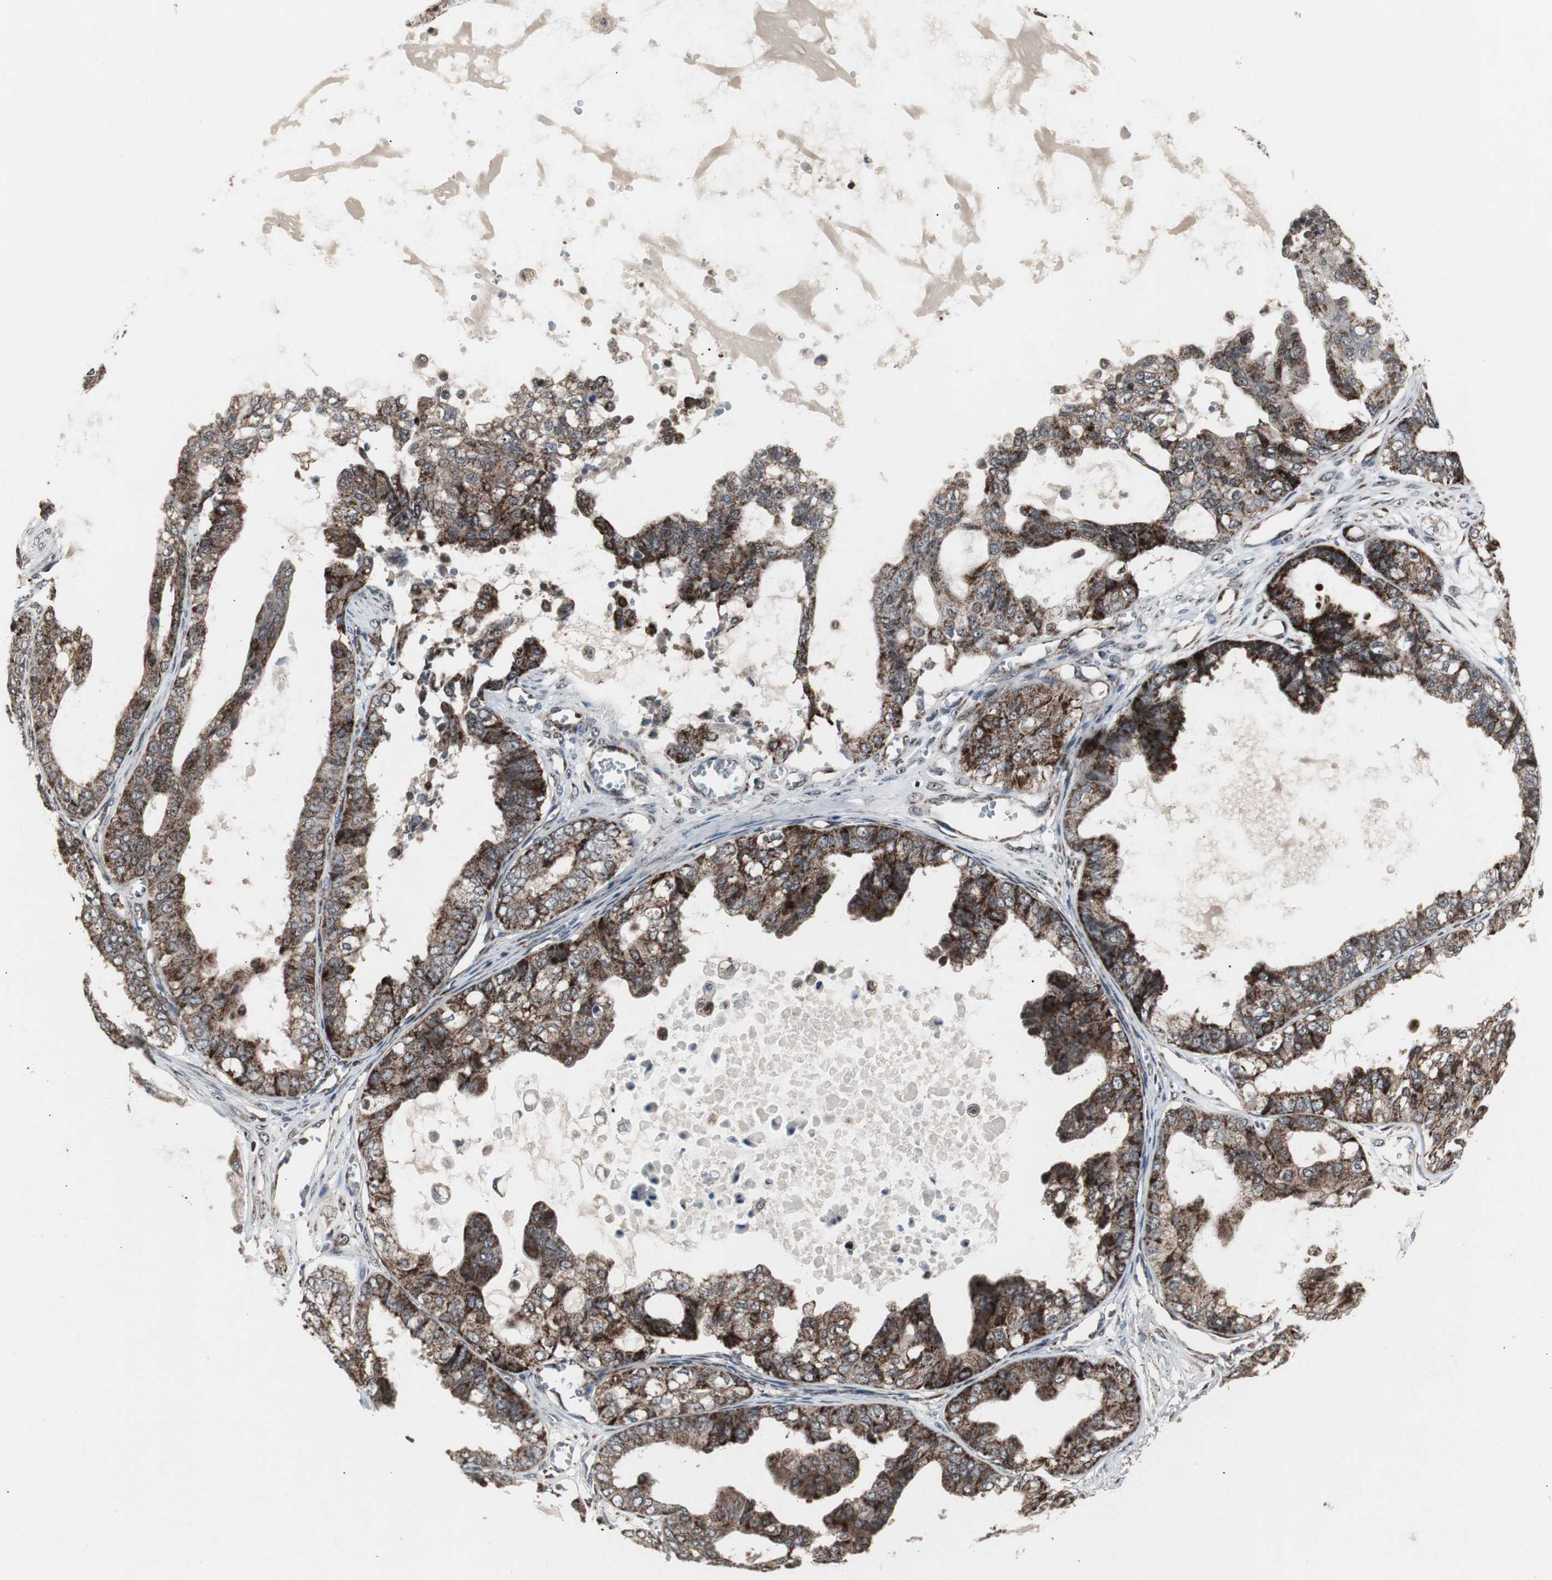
{"staining": {"intensity": "strong", "quantity": ">75%", "location": "cytoplasmic/membranous"}, "tissue": "ovarian cancer", "cell_type": "Tumor cells", "image_type": "cancer", "snomed": [{"axis": "morphology", "description": "Carcinoma, NOS"}, {"axis": "morphology", "description": "Carcinoma, endometroid"}, {"axis": "topography", "description": "Ovary"}], "caption": "Immunohistochemical staining of endometroid carcinoma (ovarian) shows high levels of strong cytoplasmic/membranous positivity in about >75% of tumor cells.", "gene": "MRPL40", "patient": {"sex": "female", "age": 50}}